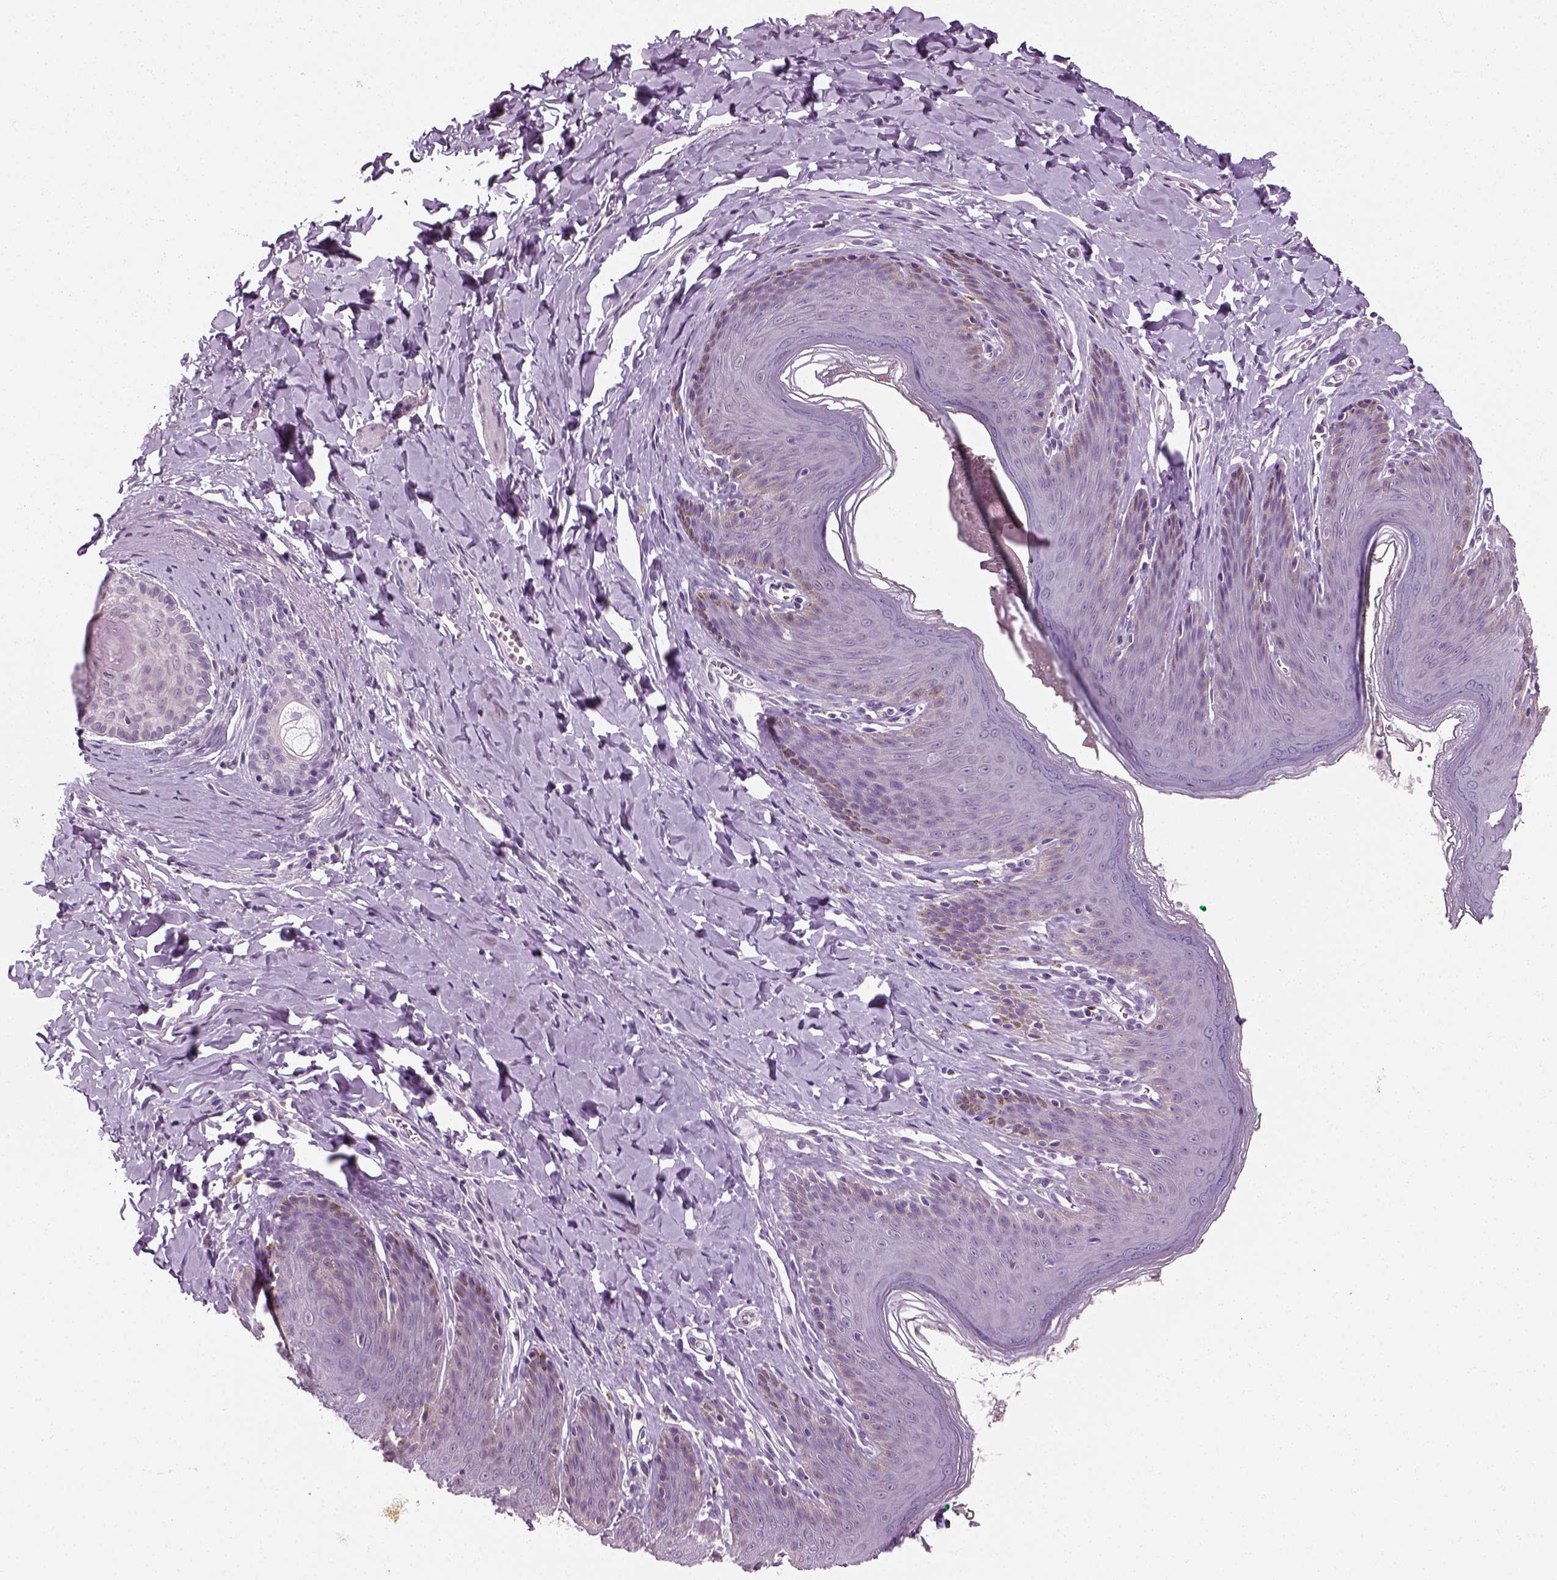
{"staining": {"intensity": "negative", "quantity": "none", "location": "none"}, "tissue": "skin", "cell_type": "Epidermal cells", "image_type": "normal", "snomed": [{"axis": "morphology", "description": "Normal tissue, NOS"}, {"axis": "topography", "description": "Vulva"}, {"axis": "topography", "description": "Peripheral nerve tissue"}], "caption": "Human skin stained for a protein using immunohistochemistry (IHC) demonstrates no staining in epidermal cells.", "gene": "SPATA31E1", "patient": {"sex": "female", "age": 66}}